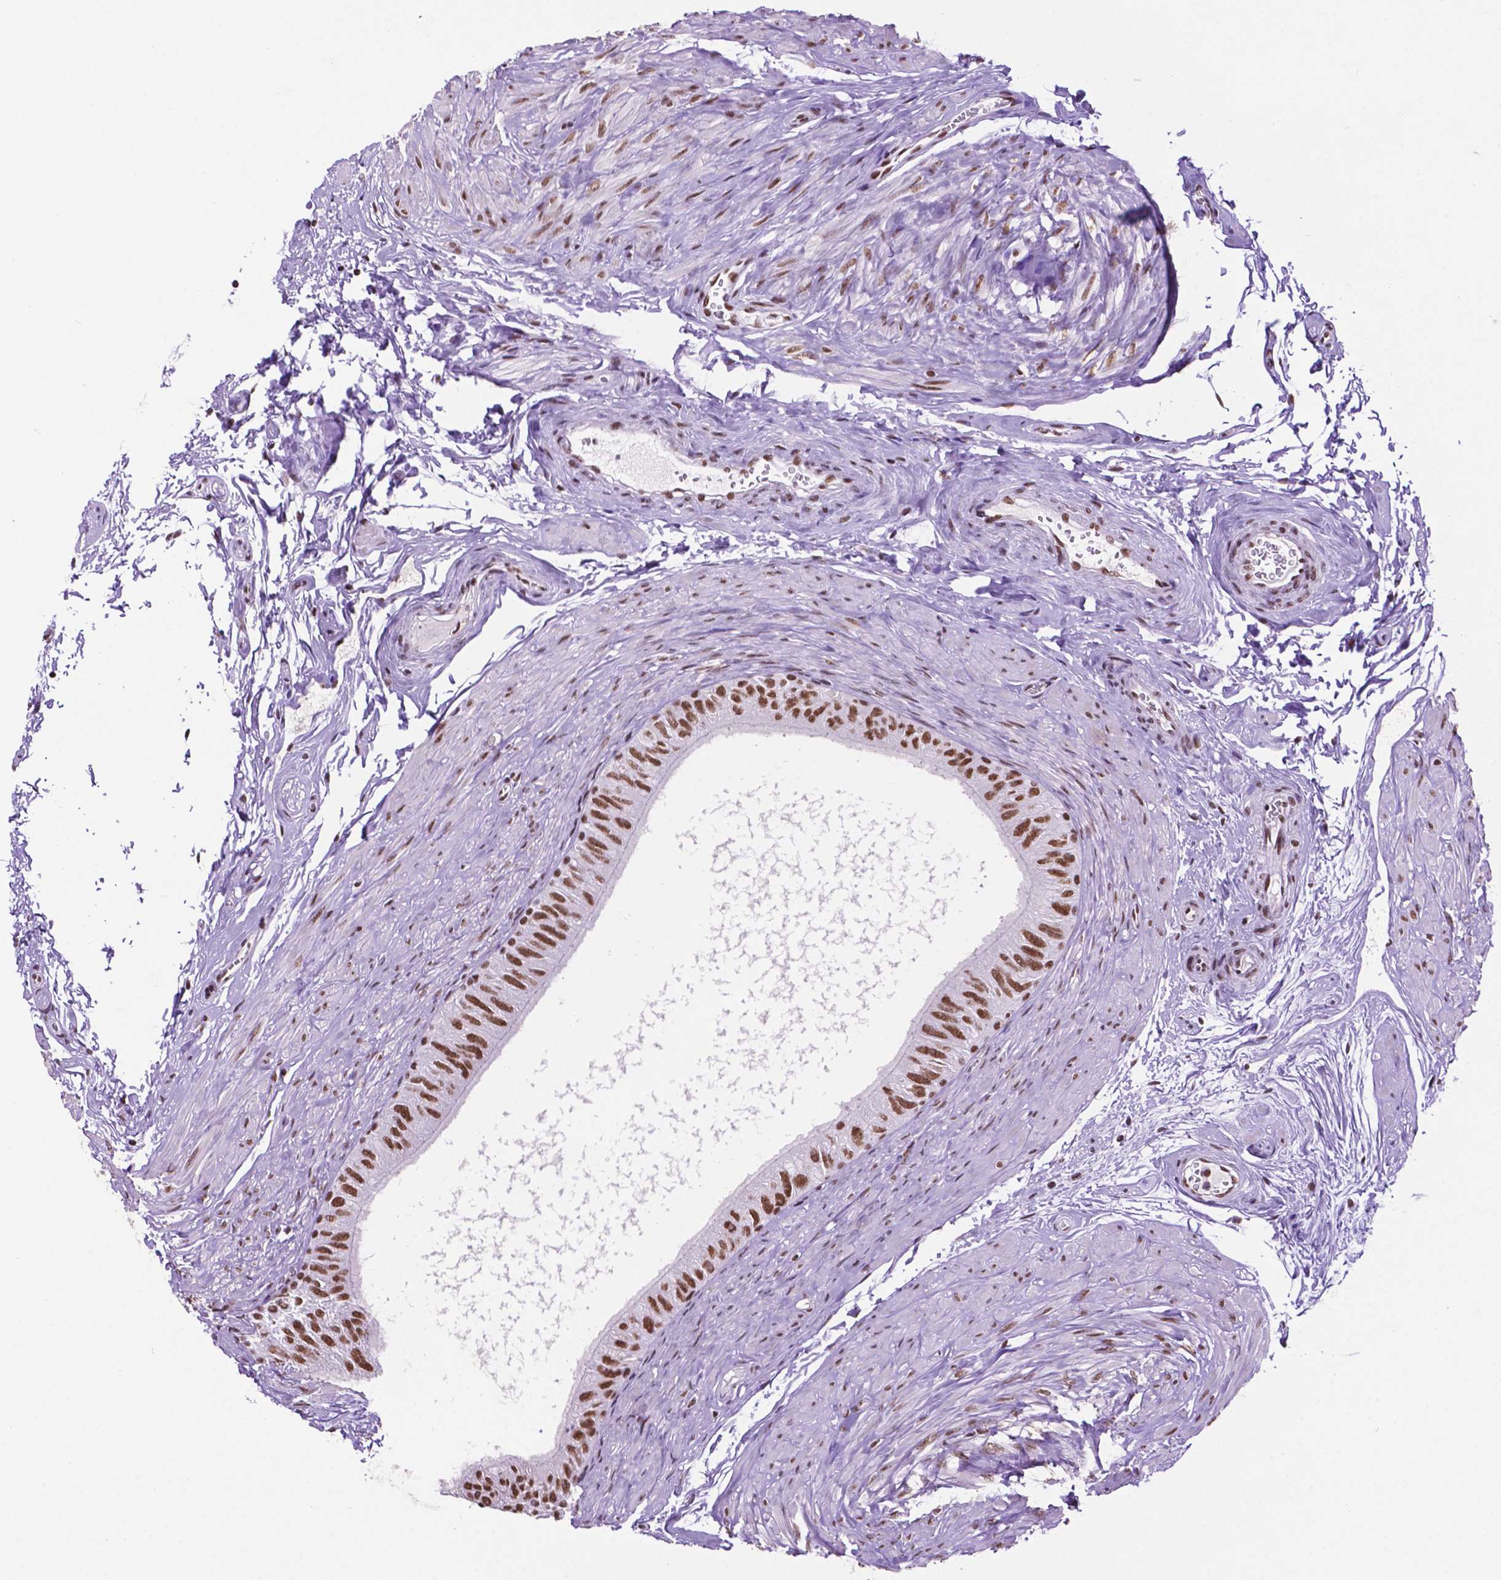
{"staining": {"intensity": "strong", "quantity": ">75%", "location": "nuclear"}, "tissue": "epididymis", "cell_type": "Glandular cells", "image_type": "normal", "snomed": [{"axis": "morphology", "description": "Normal tissue, NOS"}, {"axis": "topography", "description": "Epididymis"}], "caption": "A micrograph showing strong nuclear expression in about >75% of glandular cells in benign epididymis, as visualized by brown immunohistochemical staining.", "gene": "CCAR2", "patient": {"sex": "male", "age": 36}}